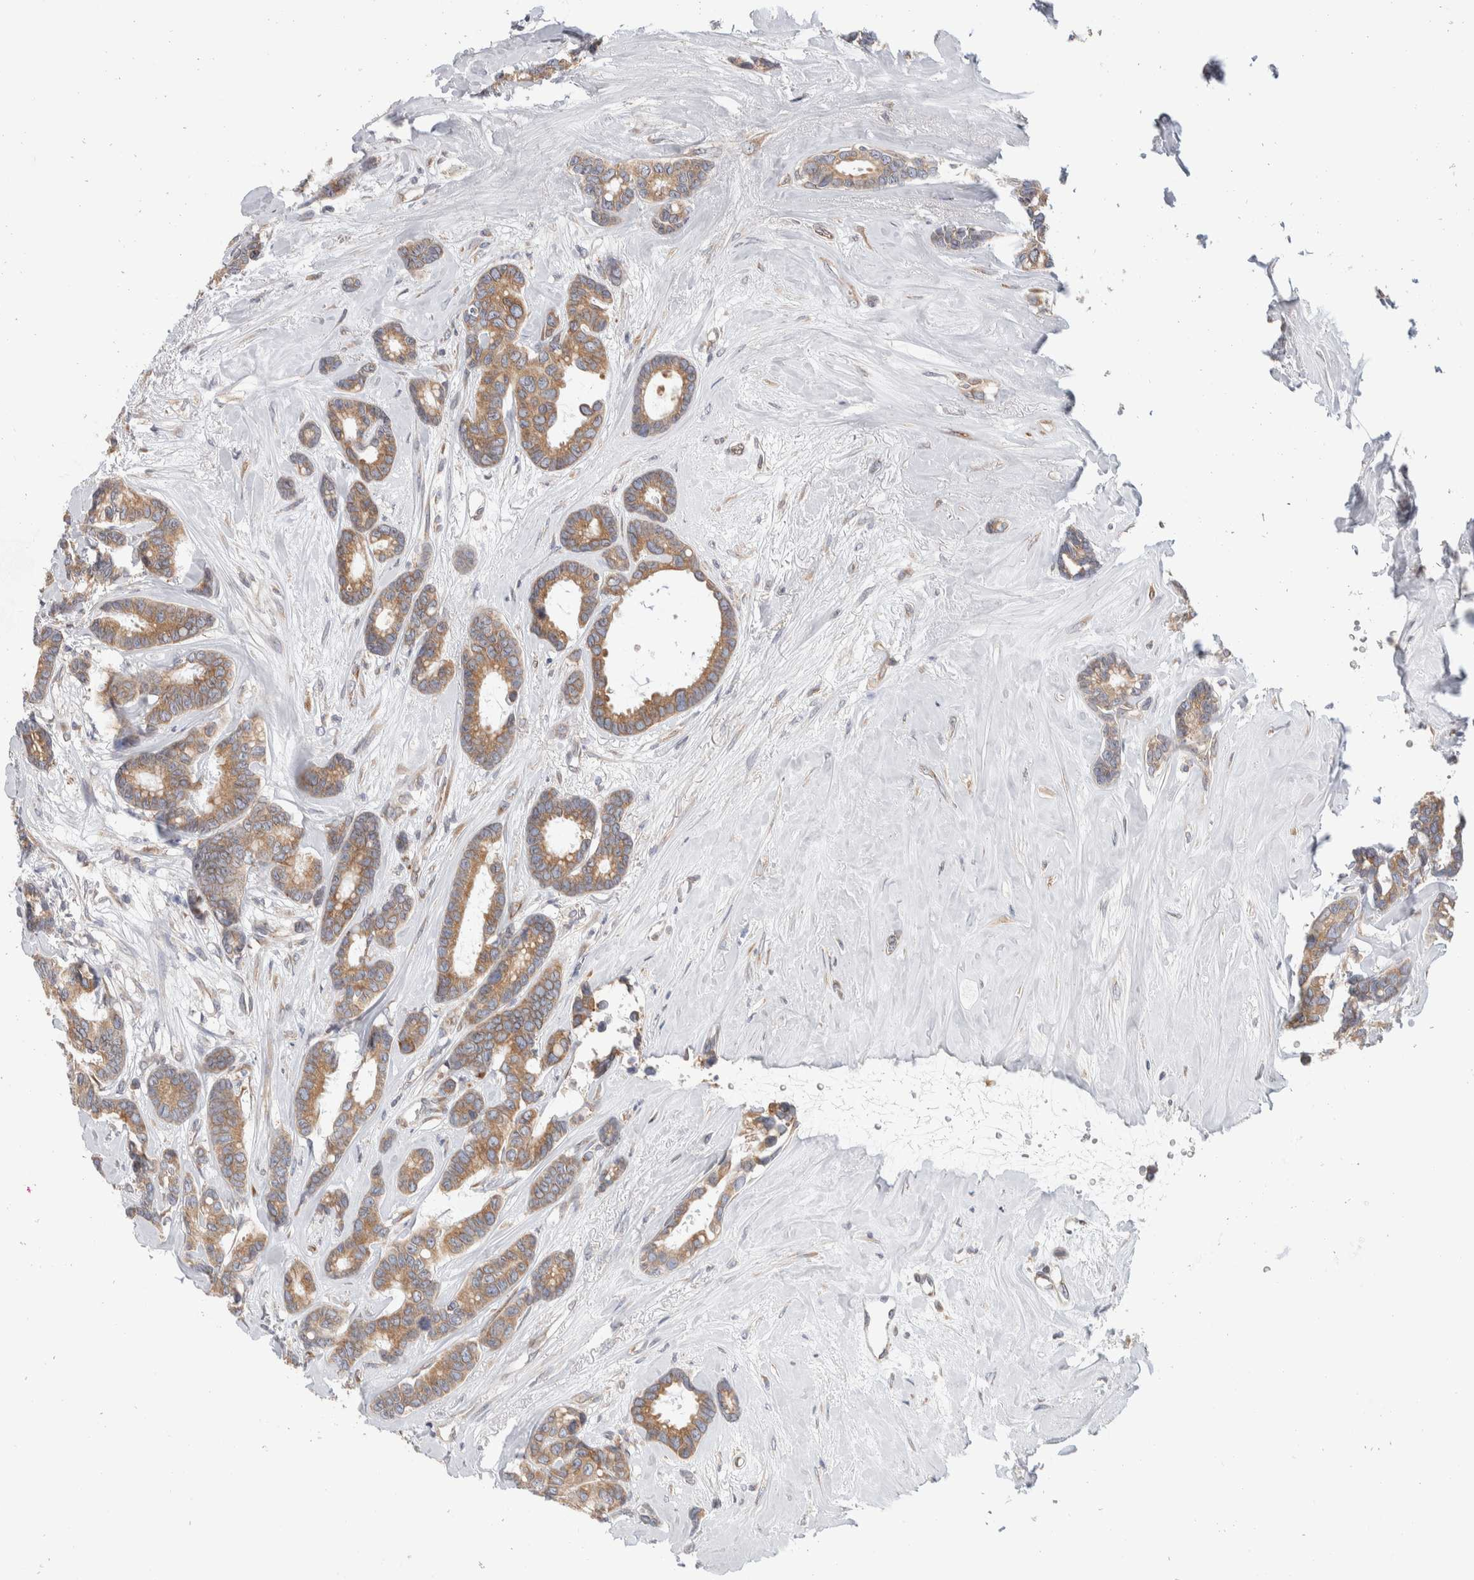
{"staining": {"intensity": "moderate", "quantity": ">75%", "location": "cytoplasmic/membranous"}, "tissue": "breast cancer", "cell_type": "Tumor cells", "image_type": "cancer", "snomed": [{"axis": "morphology", "description": "Duct carcinoma"}, {"axis": "topography", "description": "Breast"}], "caption": "Human breast cancer stained with a protein marker displays moderate staining in tumor cells.", "gene": "TMEM245", "patient": {"sex": "female", "age": 87}}